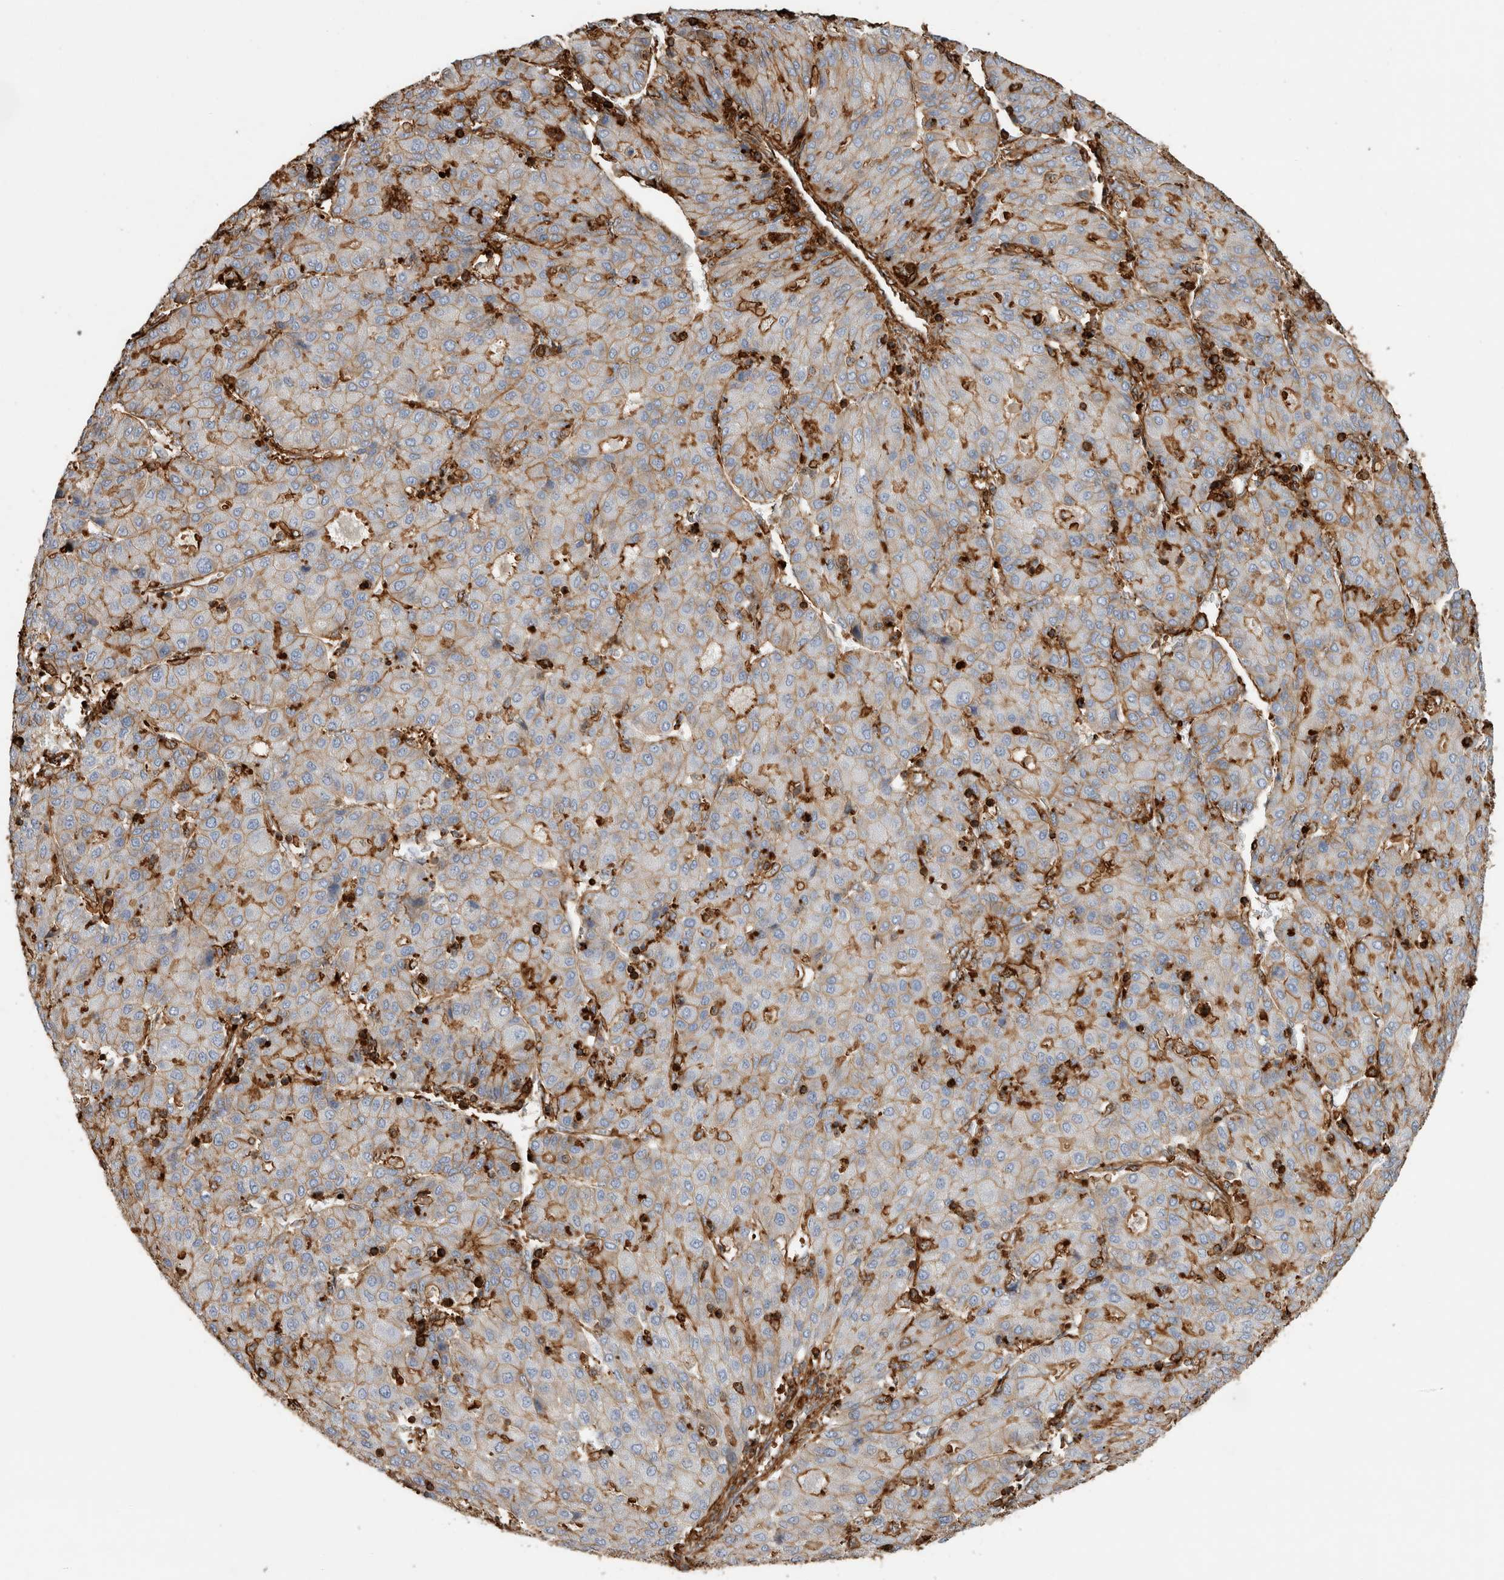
{"staining": {"intensity": "moderate", "quantity": "25%-75%", "location": "cytoplasmic/membranous"}, "tissue": "liver cancer", "cell_type": "Tumor cells", "image_type": "cancer", "snomed": [{"axis": "morphology", "description": "Carcinoma, Hepatocellular, NOS"}, {"axis": "topography", "description": "Liver"}], "caption": "Immunohistochemical staining of liver hepatocellular carcinoma demonstrates medium levels of moderate cytoplasmic/membranous protein expression in approximately 25%-75% of tumor cells. Using DAB (brown) and hematoxylin (blue) stains, captured at high magnification using brightfield microscopy.", "gene": "GPER1", "patient": {"sex": "male", "age": 65}}